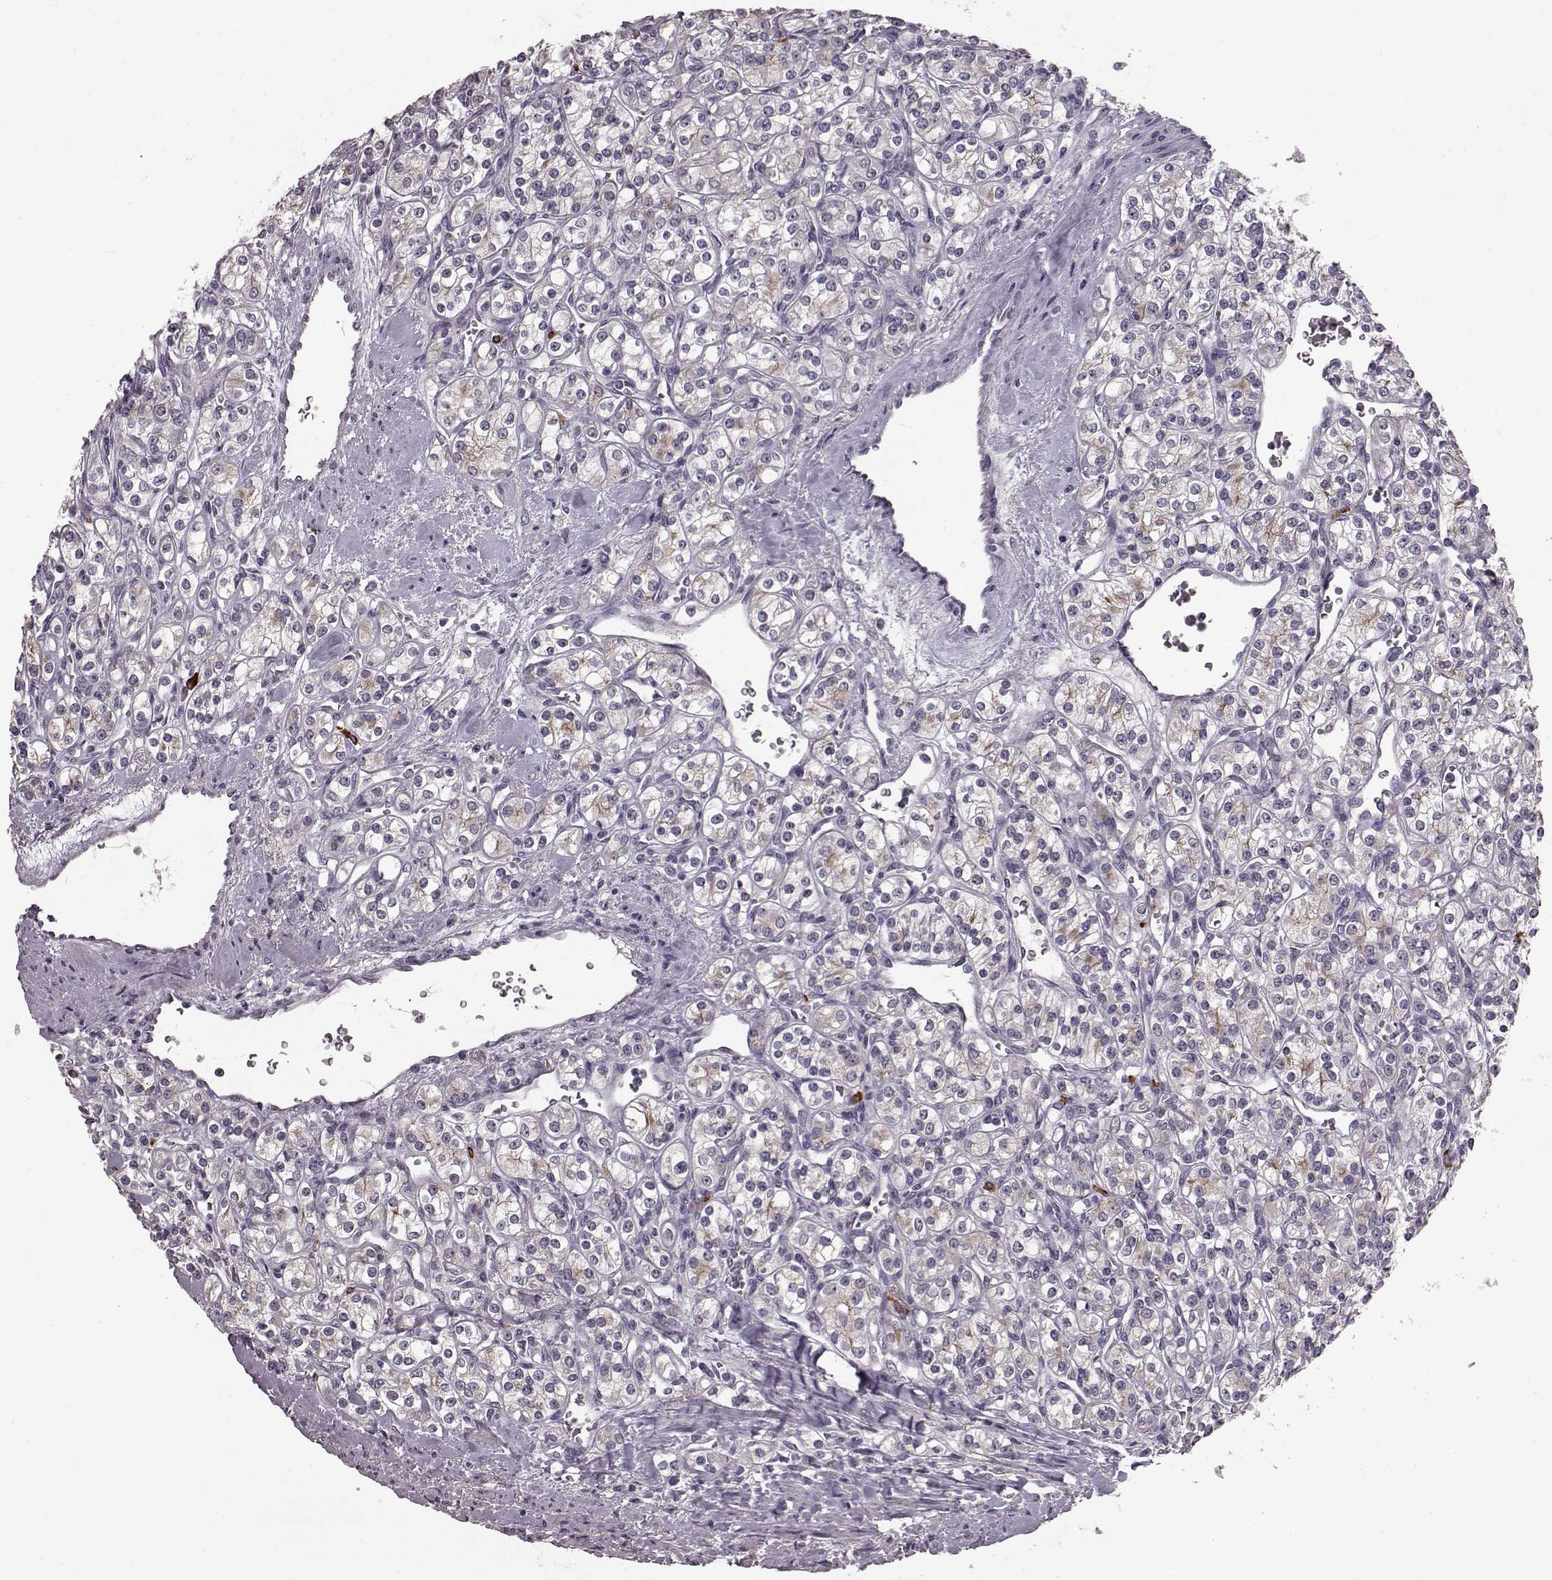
{"staining": {"intensity": "moderate", "quantity": "<25%", "location": "cytoplasmic/membranous"}, "tissue": "renal cancer", "cell_type": "Tumor cells", "image_type": "cancer", "snomed": [{"axis": "morphology", "description": "Adenocarcinoma, NOS"}, {"axis": "topography", "description": "Kidney"}], "caption": "Immunohistochemical staining of renal cancer reveals moderate cytoplasmic/membranous protein expression in approximately <25% of tumor cells.", "gene": "SLC52A3", "patient": {"sex": "male", "age": 77}}